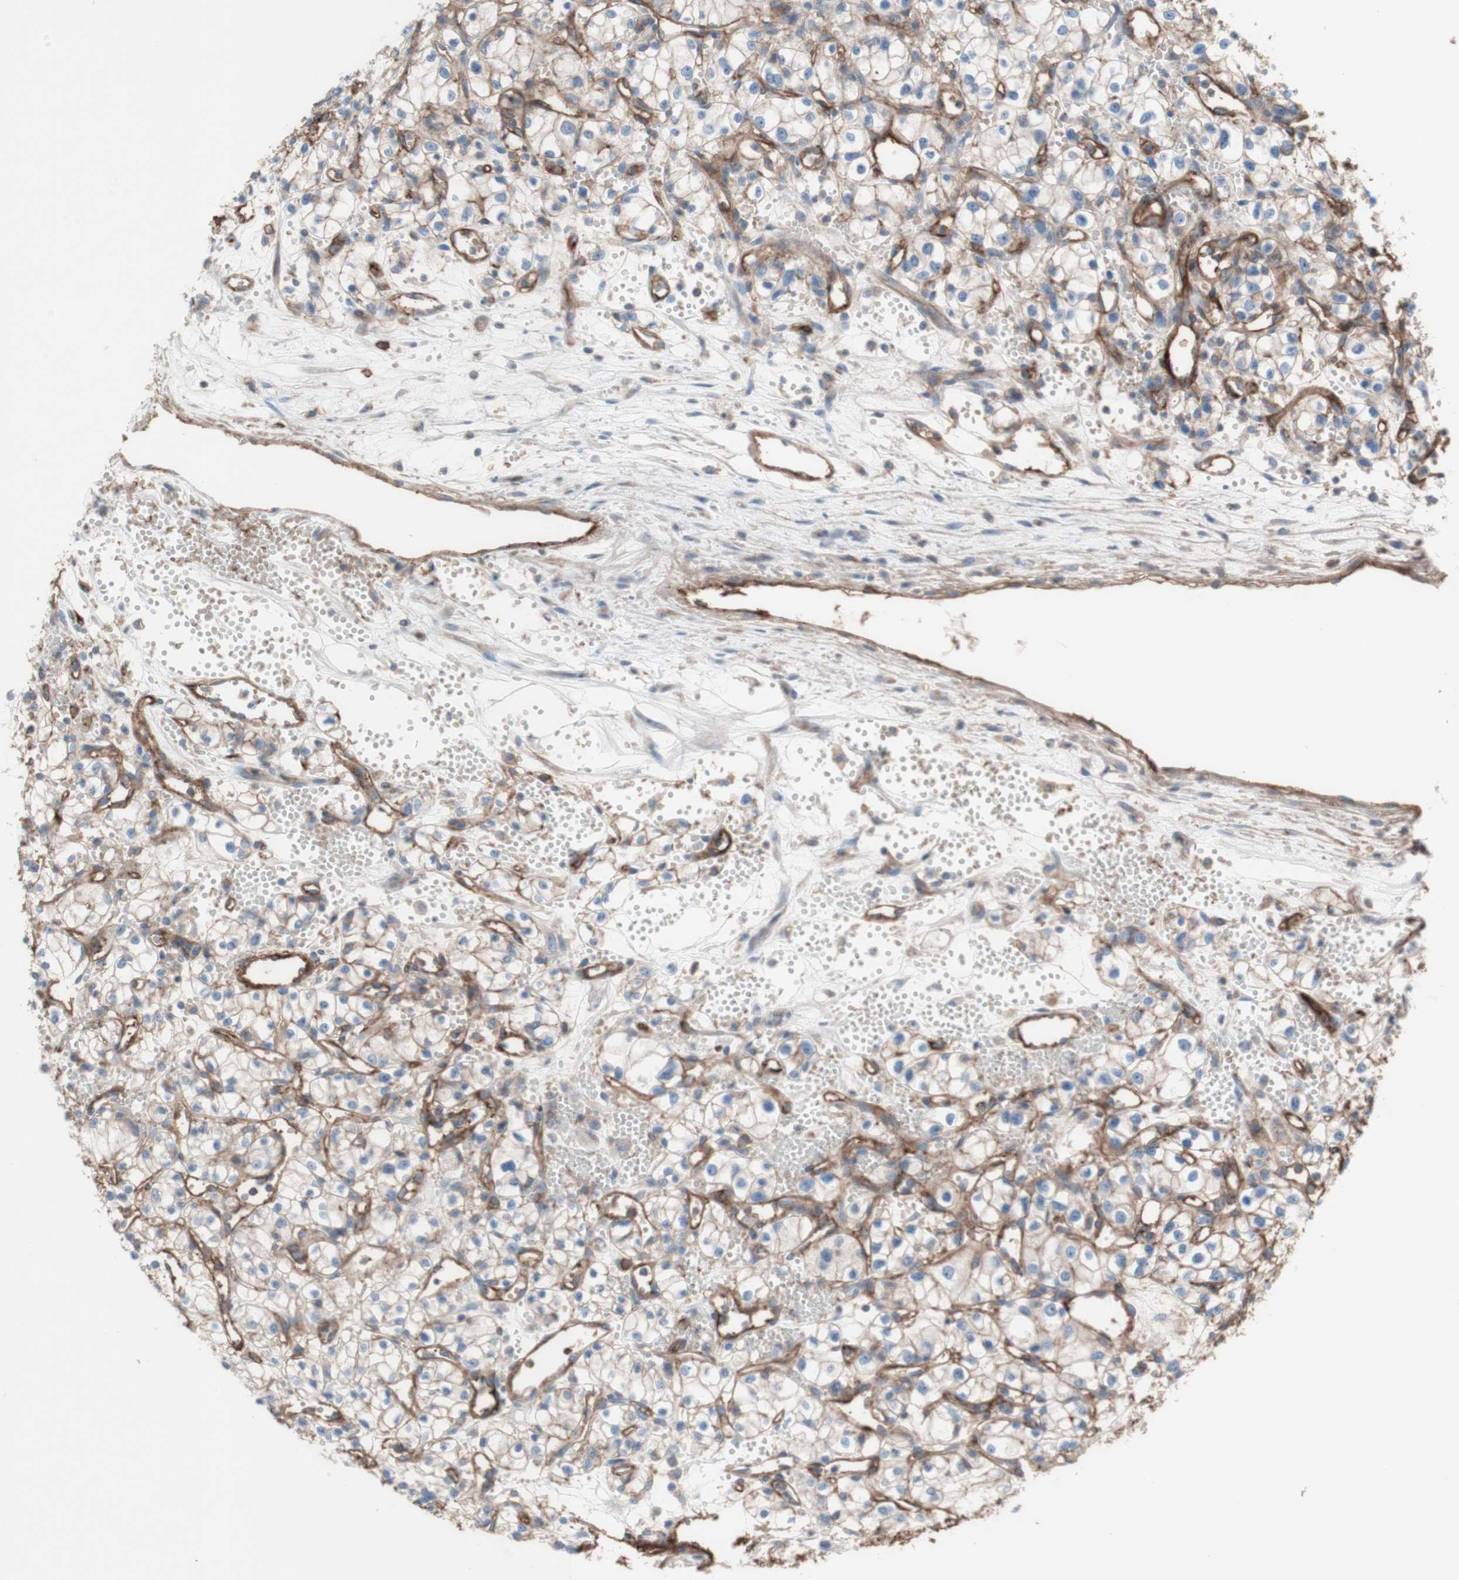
{"staining": {"intensity": "negative", "quantity": "none", "location": "none"}, "tissue": "renal cancer", "cell_type": "Tumor cells", "image_type": "cancer", "snomed": [{"axis": "morphology", "description": "Normal tissue, NOS"}, {"axis": "morphology", "description": "Adenocarcinoma, NOS"}, {"axis": "topography", "description": "Kidney"}], "caption": "DAB (3,3'-diaminobenzidine) immunohistochemical staining of renal adenocarcinoma displays no significant positivity in tumor cells.", "gene": "CD46", "patient": {"sex": "male", "age": 59}}